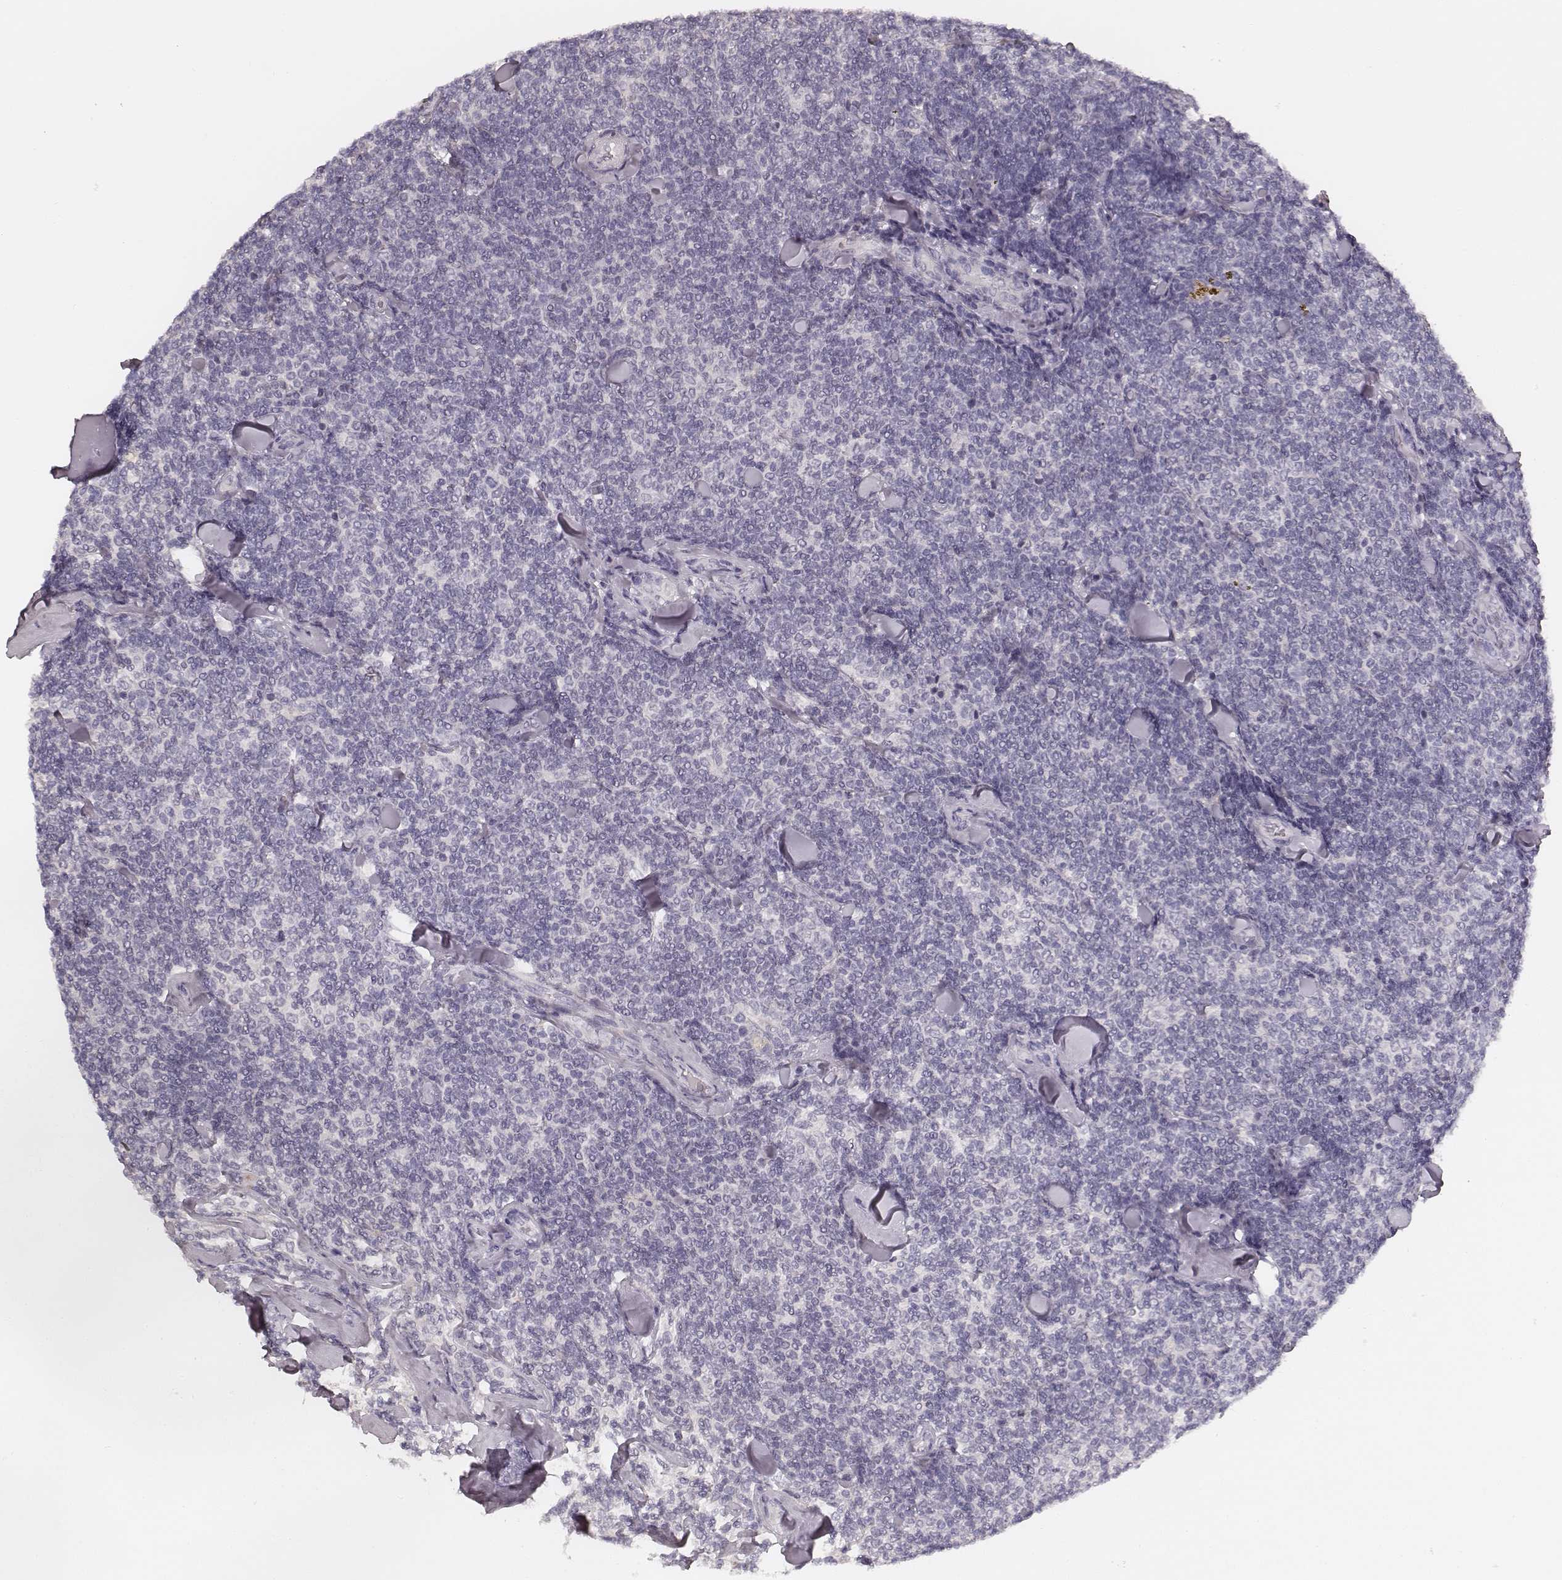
{"staining": {"intensity": "negative", "quantity": "none", "location": "none"}, "tissue": "lymphoma", "cell_type": "Tumor cells", "image_type": "cancer", "snomed": [{"axis": "morphology", "description": "Malignant lymphoma, non-Hodgkin's type, Low grade"}, {"axis": "topography", "description": "Lymph node"}], "caption": "IHC micrograph of neoplastic tissue: human malignant lymphoma, non-Hodgkin's type (low-grade) stained with DAB displays no significant protein staining in tumor cells.", "gene": "HNF4G", "patient": {"sex": "female", "age": 56}}